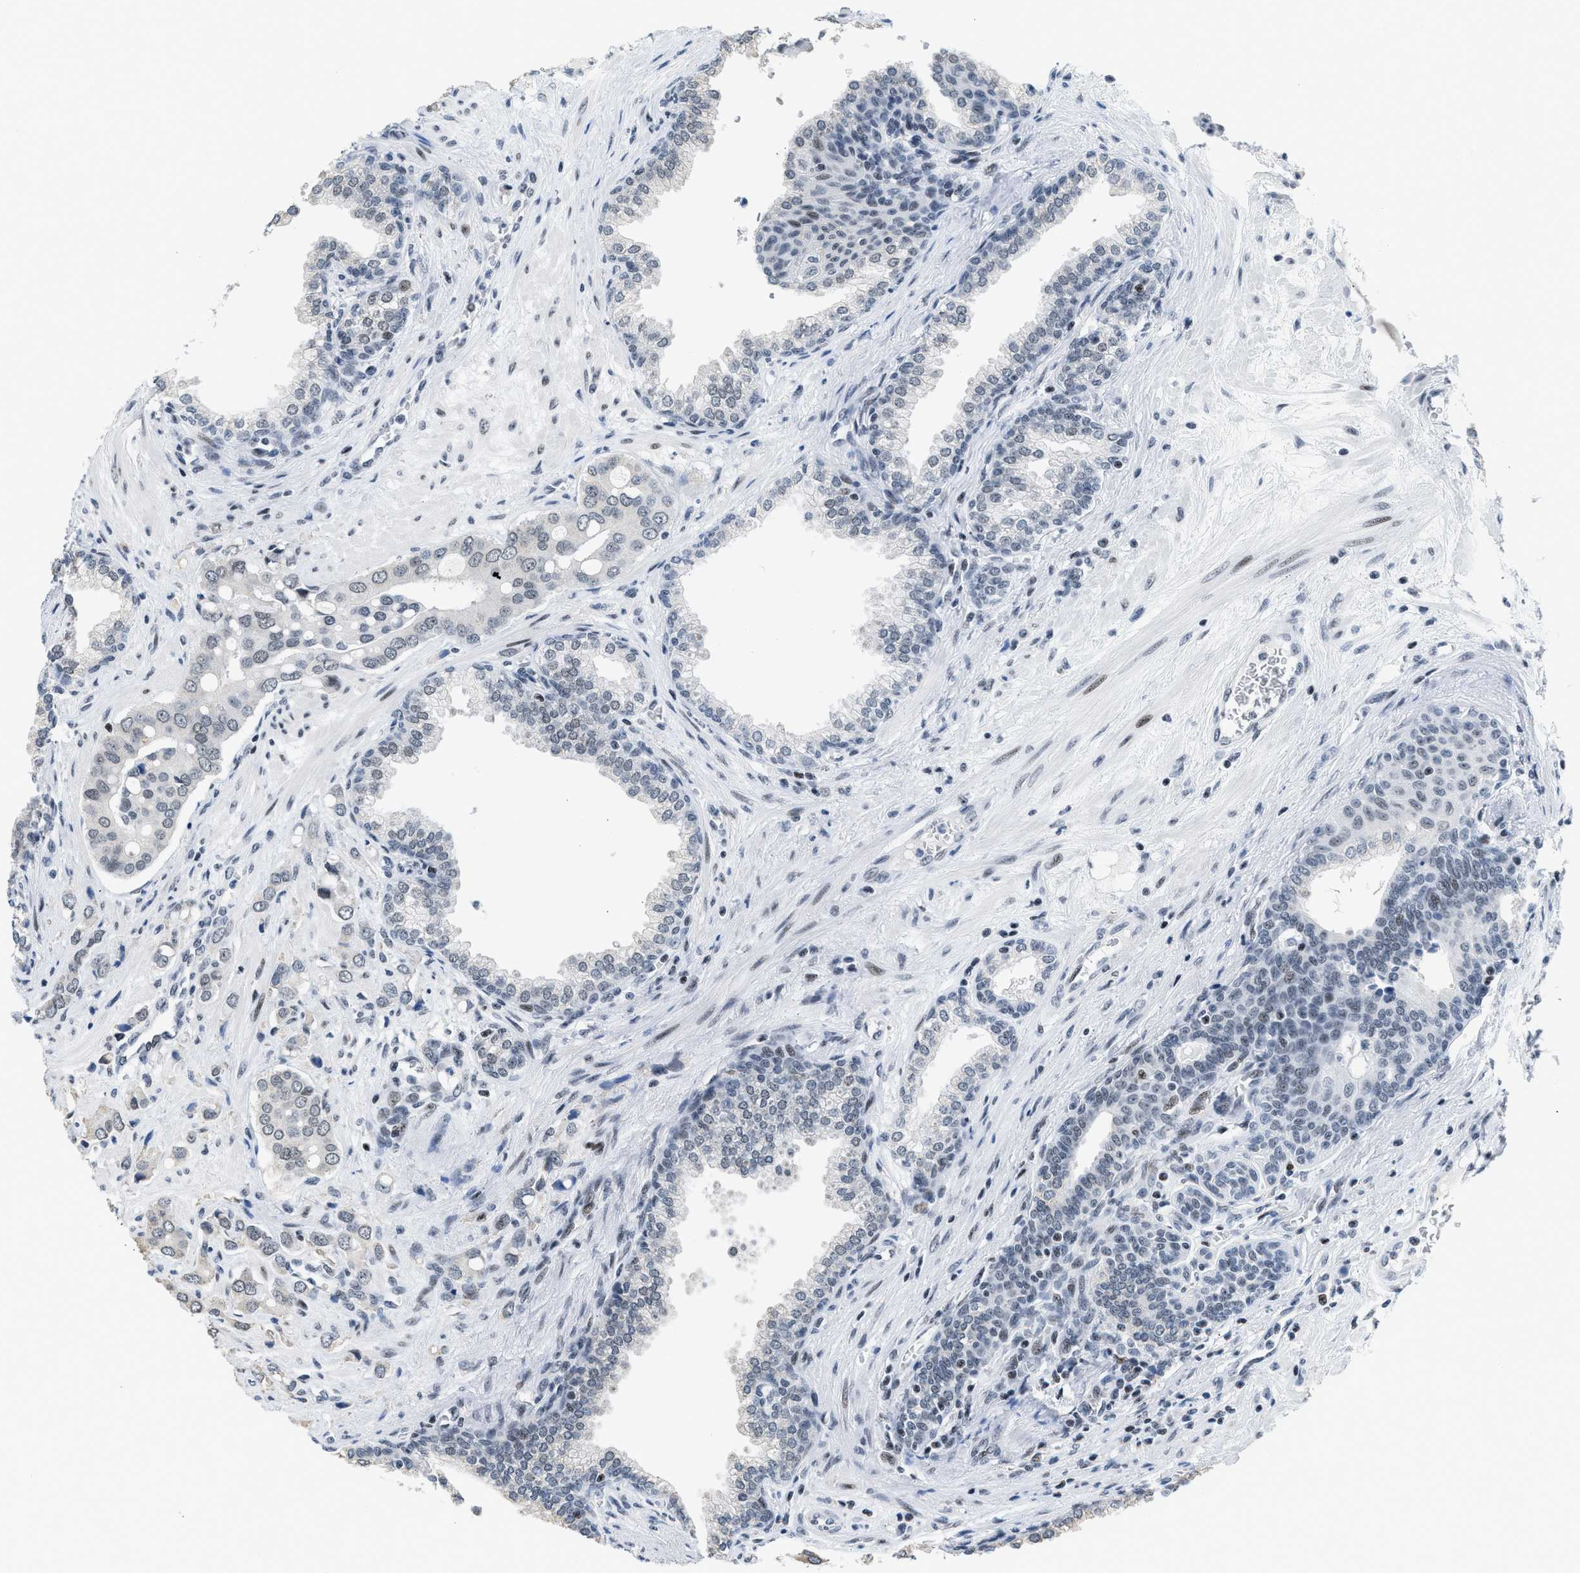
{"staining": {"intensity": "weak", "quantity": "<25%", "location": "nuclear"}, "tissue": "prostate cancer", "cell_type": "Tumor cells", "image_type": "cancer", "snomed": [{"axis": "morphology", "description": "Adenocarcinoma, High grade"}, {"axis": "topography", "description": "Prostate"}], "caption": "Tumor cells are negative for brown protein staining in prostate cancer. (DAB (3,3'-diaminobenzidine) IHC with hematoxylin counter stain).", "gene": "TERF2IP", "patient": {"sex": "male", "age": 52}}